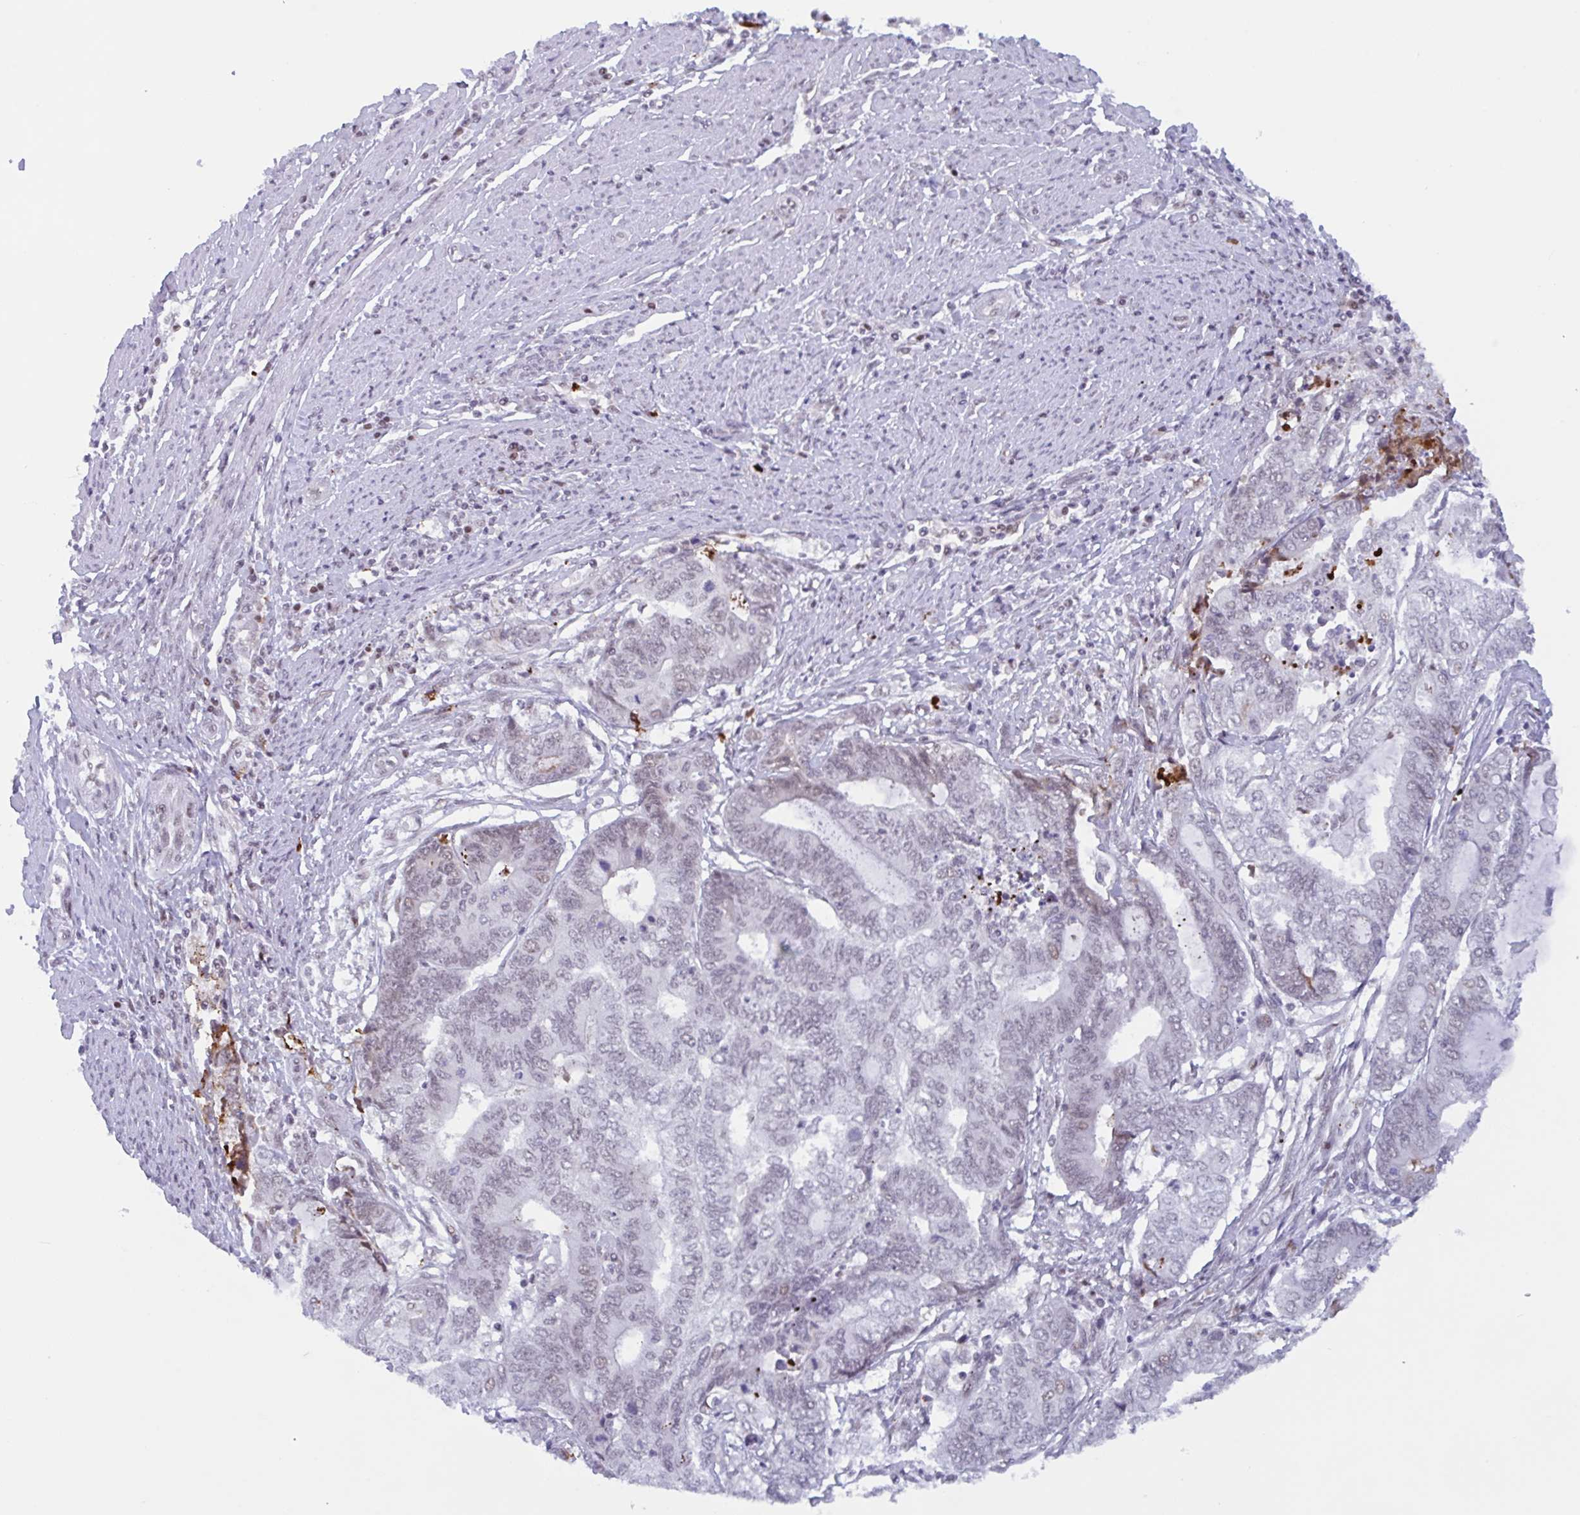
{"staining": {"intensity": "weak", "quantity": "25%-75%", "location": "nuclear"}, "tissue": "endometrial cancer", "cell_type": "Tumor cells", "image_type": "cancer", "snomed": [{"axis": "morphology", "description": "Adenocarcinoma, NOS"}, {"axis": "topography", "description": "Uterus"}, {"axis": "topography", "description": "Endometrium"}], "caption": "A histopathology image of human endometrial adenocarcinoma stained for a protein reveals weak nuclear brown staining in tumor cells. Immunohistochemistry stains the protein in brown and the nuclei are stained blue.", "gene": "PLG", "patient": {"sex": "female", "age": 70}}